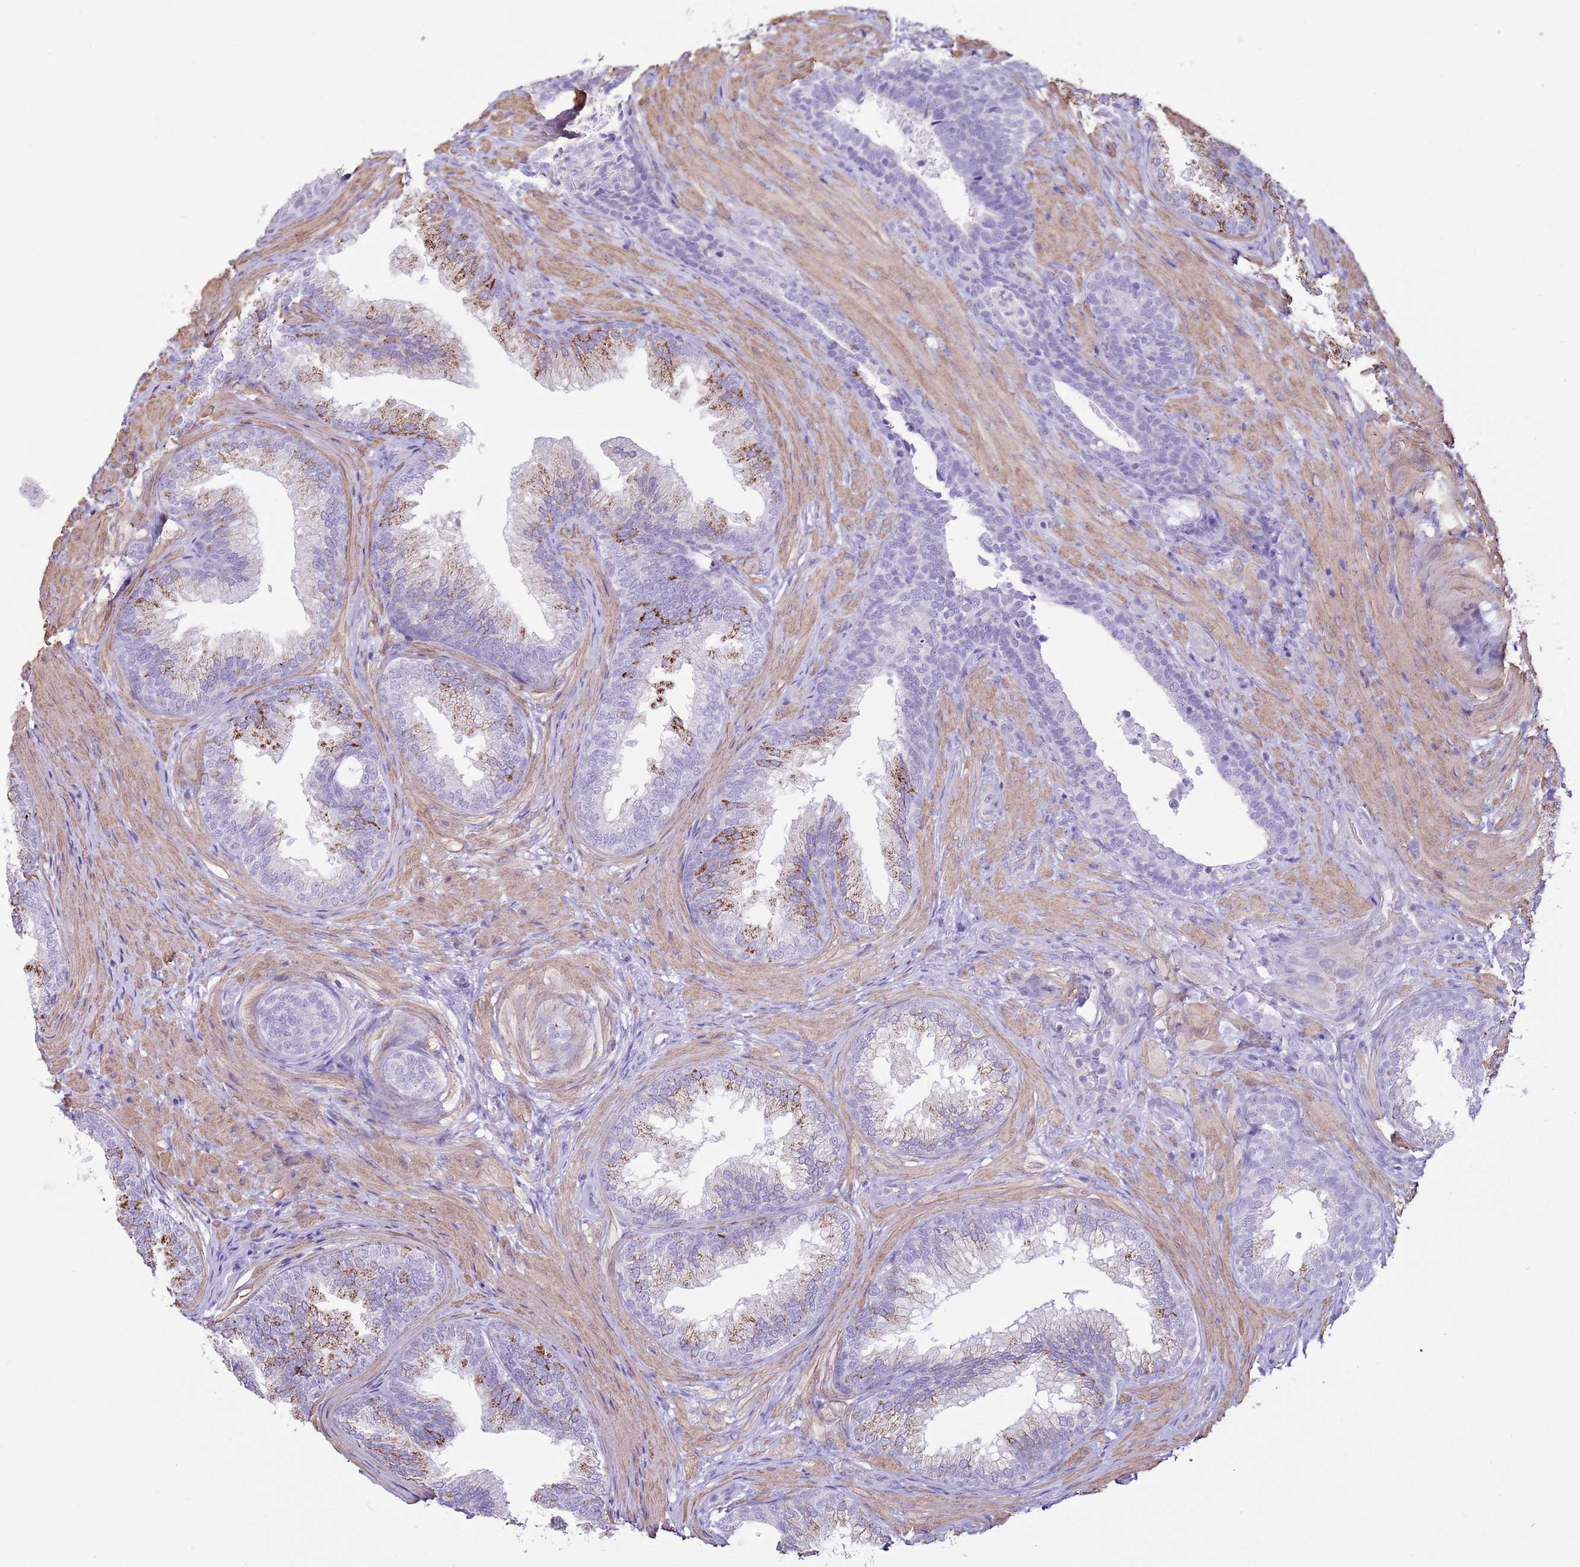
{"staining": {"intensity": "moderate", "quantity": "25%-75%", "location": "cytoplasmic/membranous"}, "tissue": "prostate", "cell_type": "Glandular cells", "image_type": "normal", "snomed": [{"axis": "morphology", "description": "Normal tissue, NOS"}, {"axis": "topography", "description": "Prostate"}], "caption": "Brown immunohistochemical staining in benign human prostate shows moderate cytoplasmic/membranous positivity in approximately 25%-75% of glandular cells. Immunohistochemistry stains the protein in brown and the nuclei are stained blue.", "gene": "SLC7A14", "patient": {"sex": "male", "age": 76}}